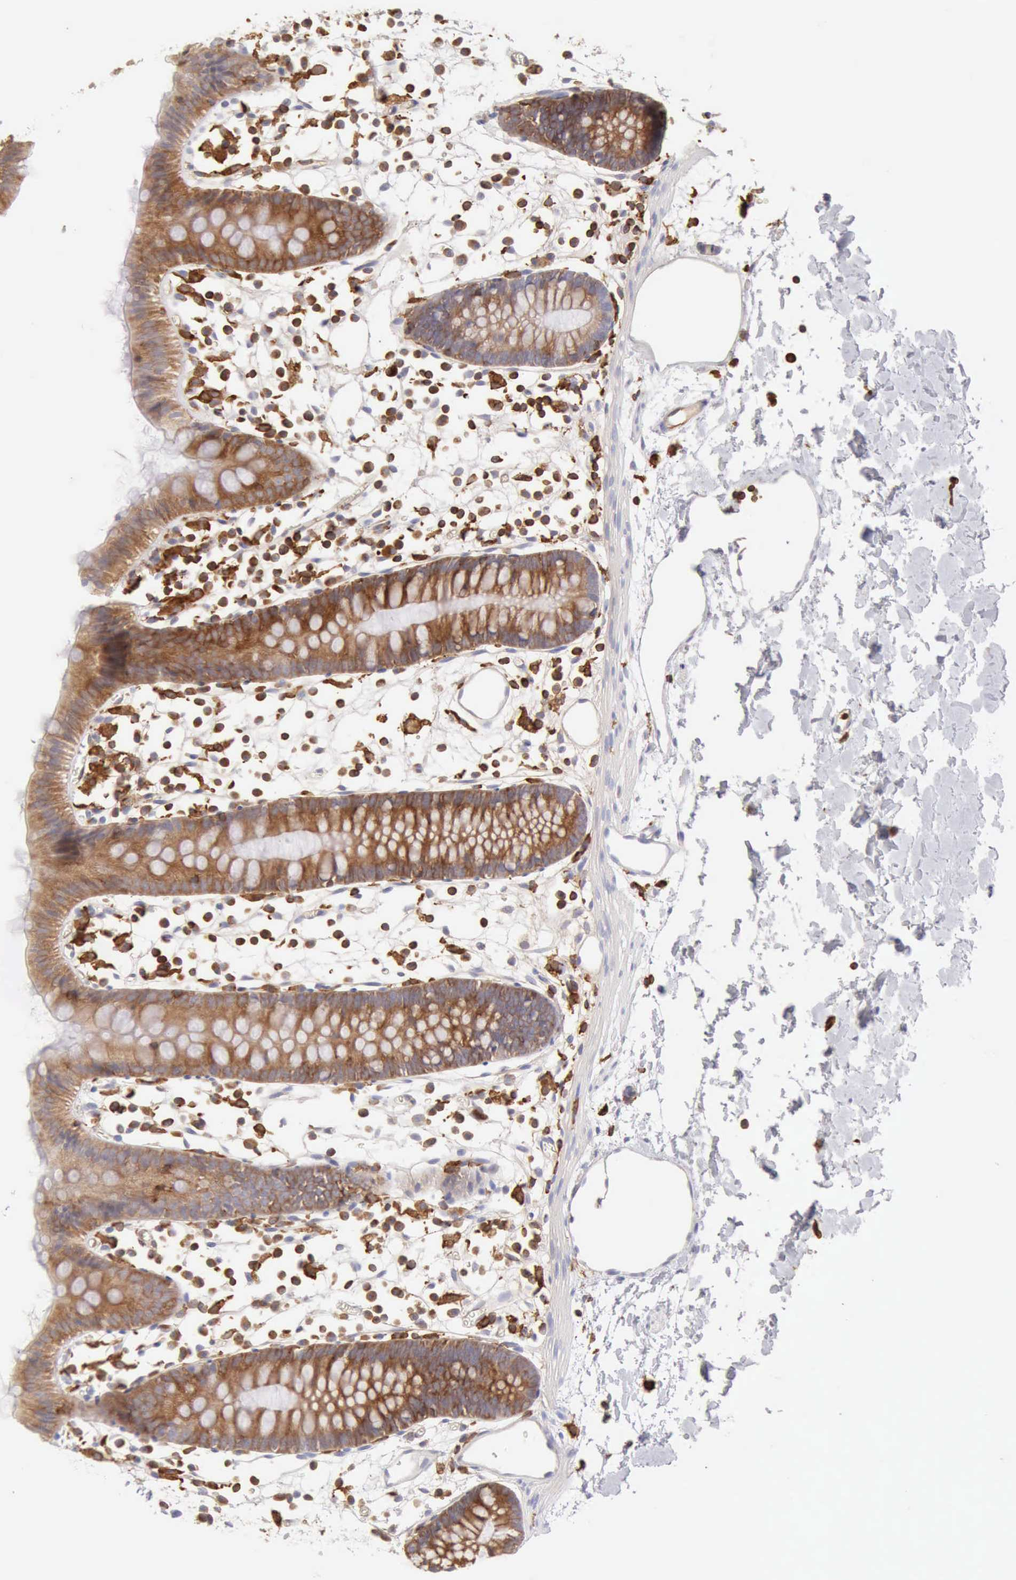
{"staining": {"intensity": "moderate", "quantity": "<25%", "location": "cytoplasmic/membranous"}, "tissue": "colon", "cell_type": "Endothelial cells", "image_type": "normal", "snomed": [{"axis": "morphology", "description": "Normal tissue, NOS"}, {"axis": "topography", "description": "Colon"}], "caption": "Protein analysis of benign colon displays moderate cytoplasmic/membranous expression in approximately <25% of endothelial cells.", "gene": "ARHGAP4", "patient": {"sex": "male", "age": 14}}